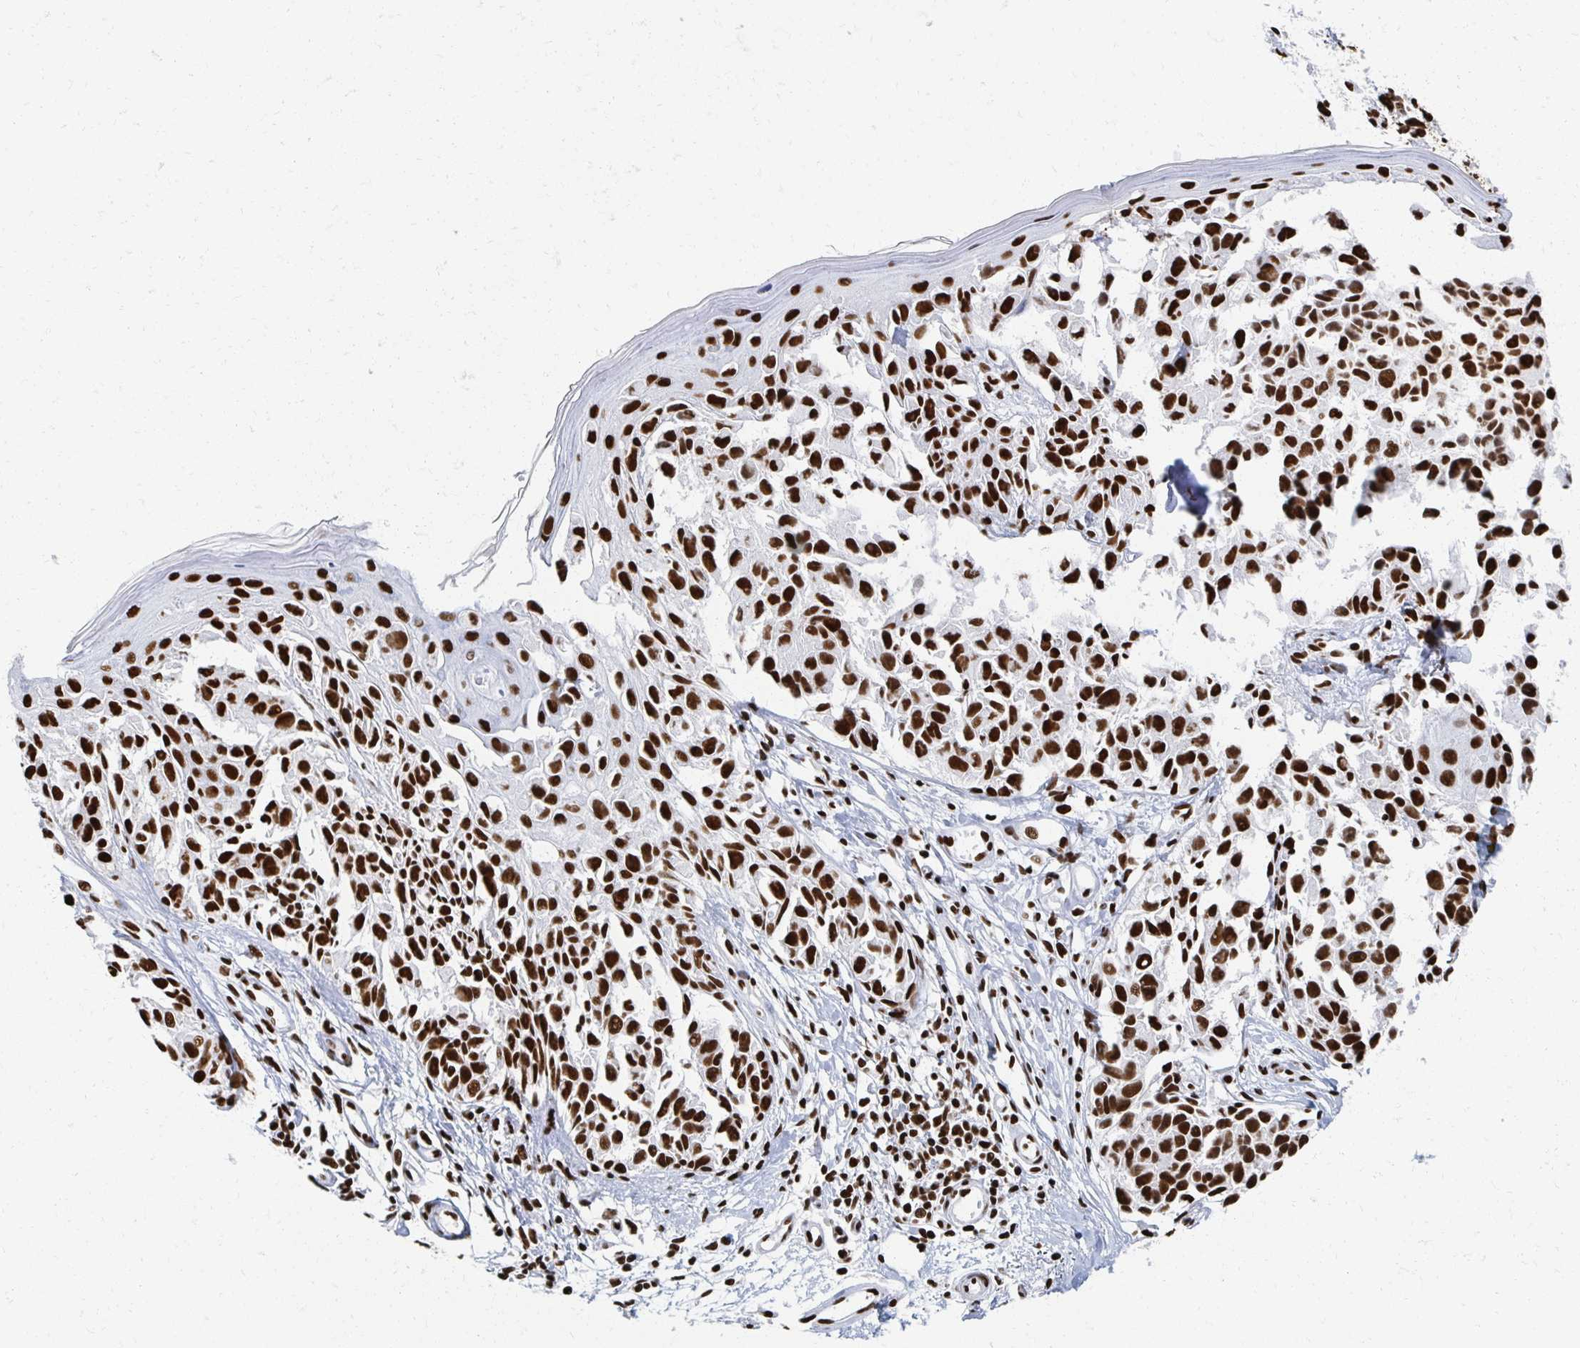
{"staining": {"intensity": "strong", "quantity": ">75%", "location": "nuclear"}, "tissue": "melanoma", "cell_type": "Tumor cells", "image_type": "cancer", "snomed": [{"axis": "morphology", "description": "Malignant melanoma, NOS"}, {"axis": "topography", "description": "Skin"}], "caption": "Human melanoma stained with a brown dye shows strong nuclear positive expression in approximately >75% of tumor cells.", "gene": "RBBP7", "patient": {"sex": "male", "age": 73}}